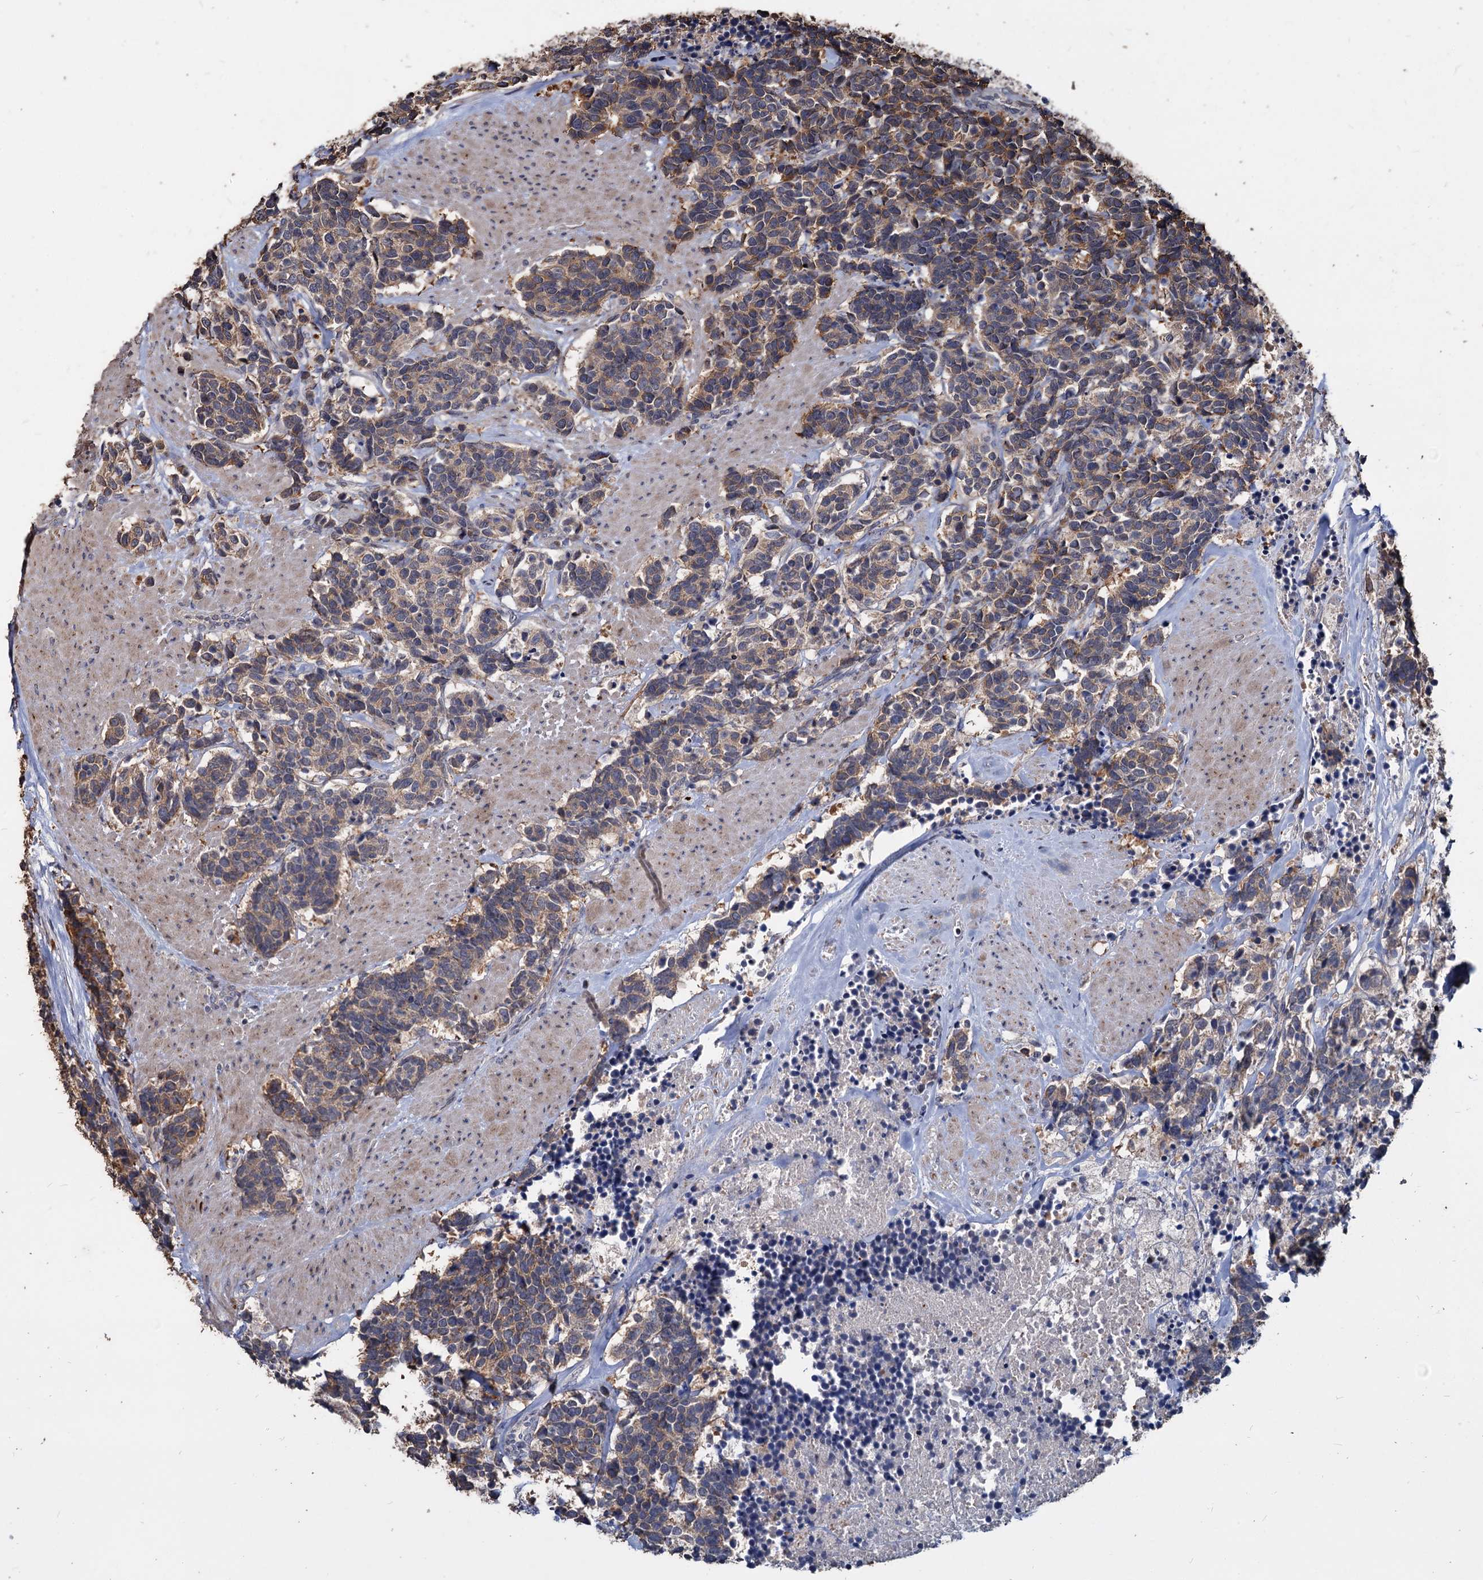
{"staining": {"intensity": "weak", "quantity": ">75%", "location": "cytoplasmic/membranous"}, "tissue": "carcinoid", "cell_type": "Tumor cells", "image_type": "cancer", "snomed": [{"axis": "morphology", "description": "Carcinoma, NOS"}, {"axis": "morphology", "description": "Carcinoid, malignant, NOS"}, {"axis": "topography", "description": "Urinary bladder"}], "caption": "This photomicrograph demonstrates immunohistochemistry staining of carcinoma, with low weak cytoplasmic/membranous staining in about >75% of tumor cells.", "gene": "DEPDC4", "patient": {"sex": "male", "age": 57}}